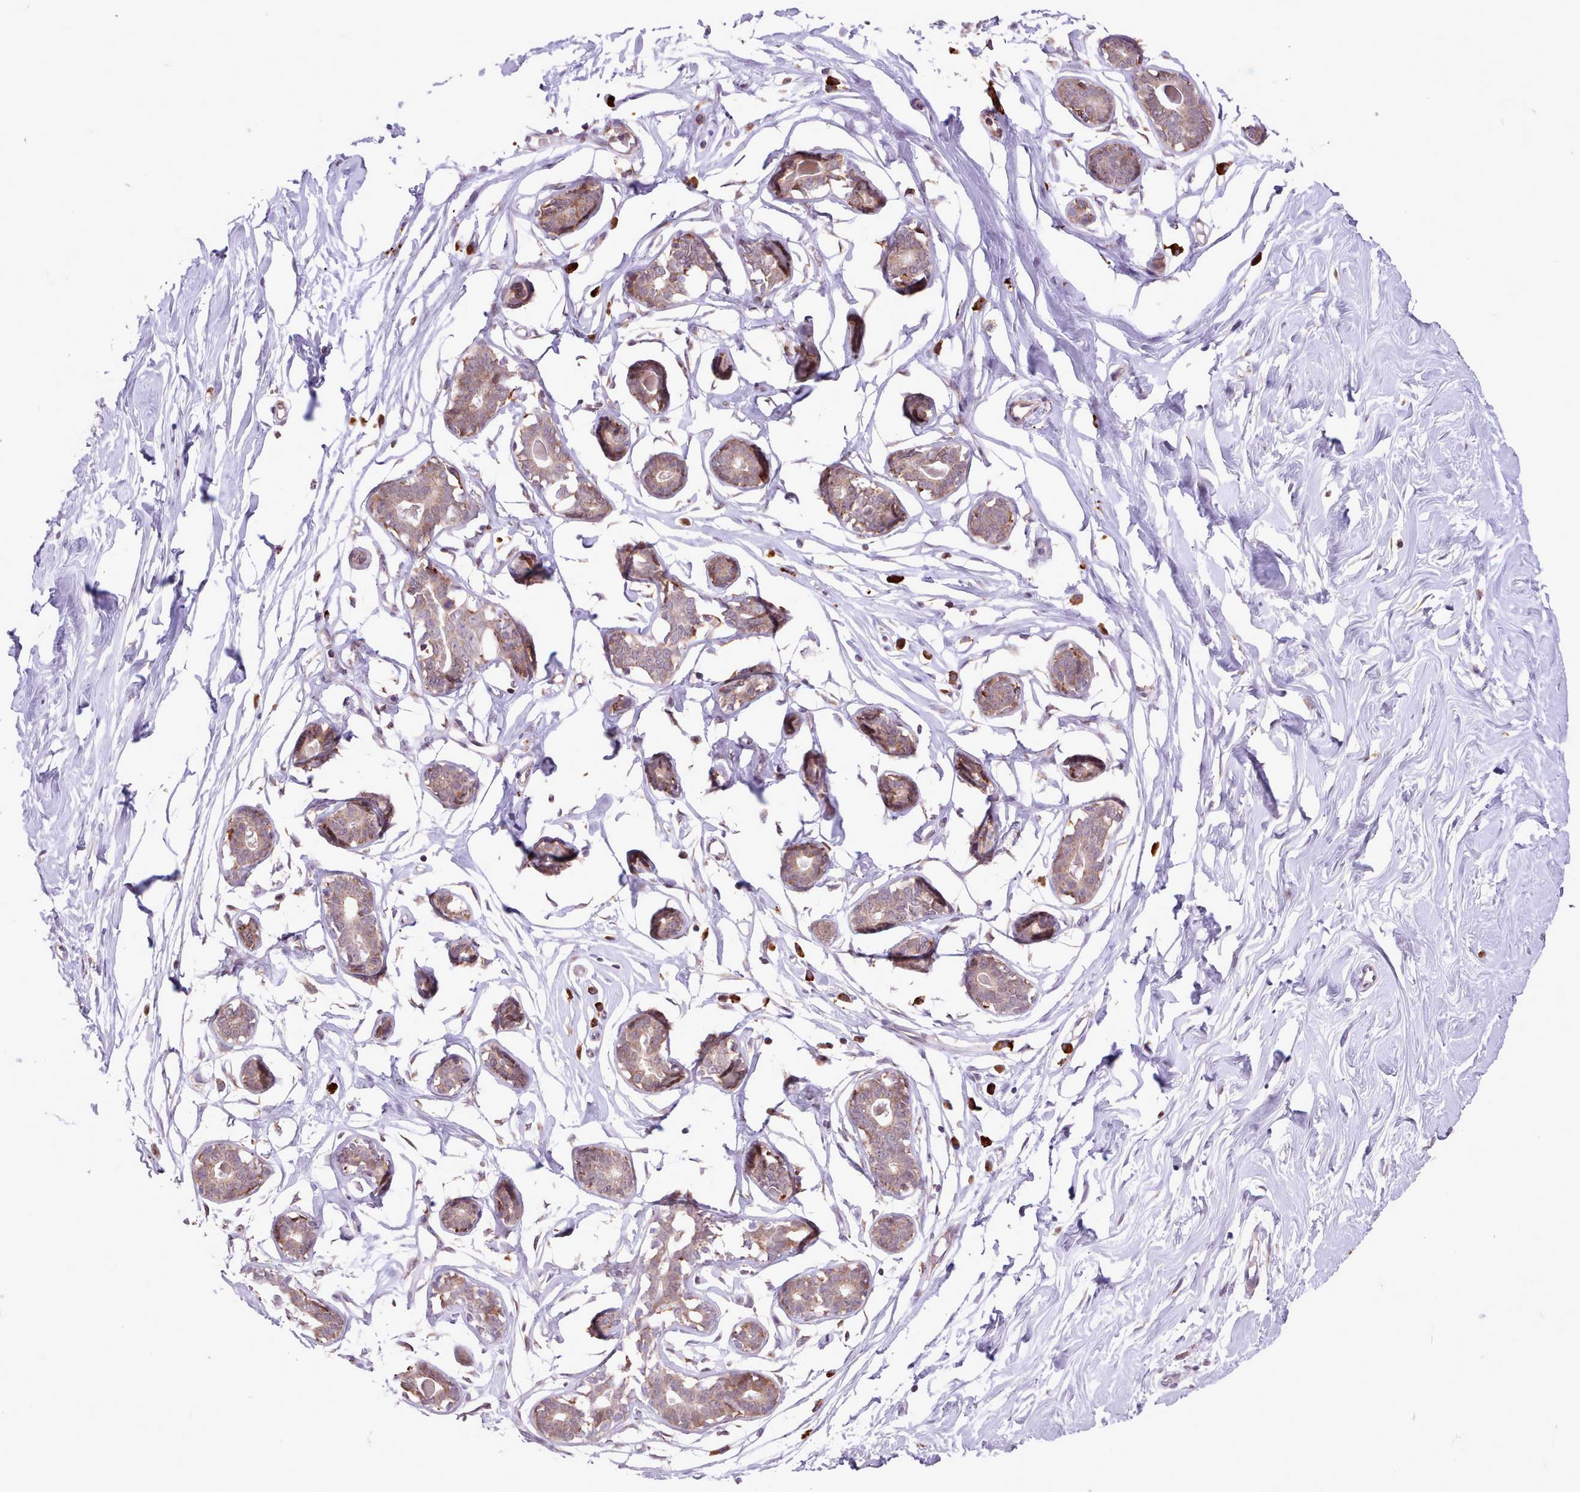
{"staining": {"intensity": "negative", "quantity": "none", "location": "none"}, "tissue": "breast", "cell_type": "Adipocytes", "image_type": "normal", "snomed": [{"axis": "morphology", "description": "Normal tissue, NOS"}, {"axis": "morphology", "description": "Adenoma, NOS"}, {"axis": "topography", "description": "Breast"}], "caption": "The image reveals no staining of adipocytes in normal breast. (Brightfield microscopy of DAB immunohistochemistry (IHC) at high magnification).", "gene": "TTLL3", "patient": {"sex": "female", "age": 23}}